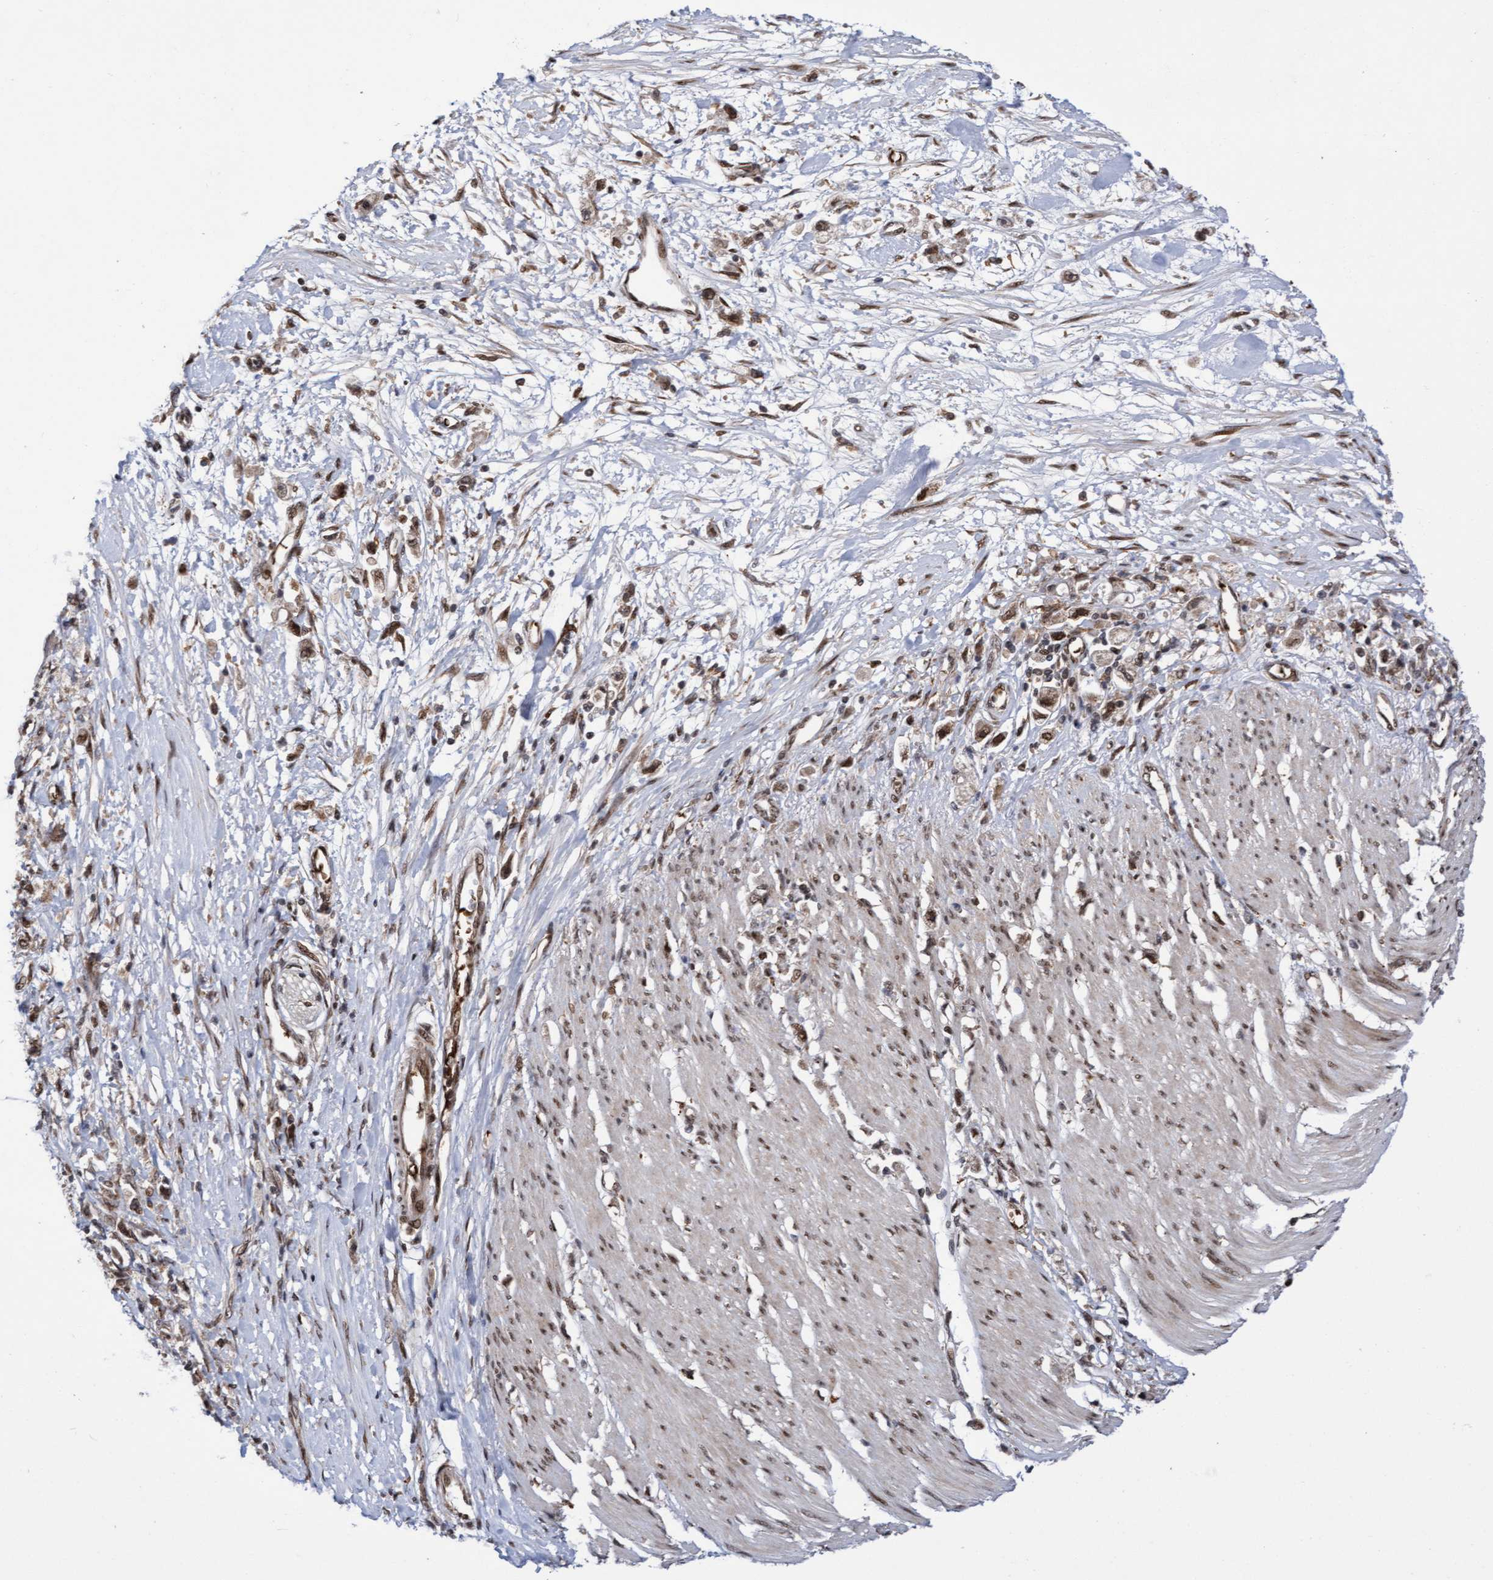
{"staining": {"intensity": "moderate", "quantity": ">75%", "location": "cytoplasmic/membranous,nuclear"}, "tissue": "stomach cancer", "cell_type": "Tumor cells", "image_type": "cancer", "snomed": [{"axis": "morphology", "description": "Adenocarcinoma, NOS"}, {"axis": "topography", "description": "Stomach"}], "caption": "Immunohistochemical staining of human stomach cancer demonstrates medium levels of moderate cytoplasmic/membranous and nuclear protein staining in about >75% of tumor cells.", "gene": "TANC2", "patient": {"sex": "female", "age": 59}}